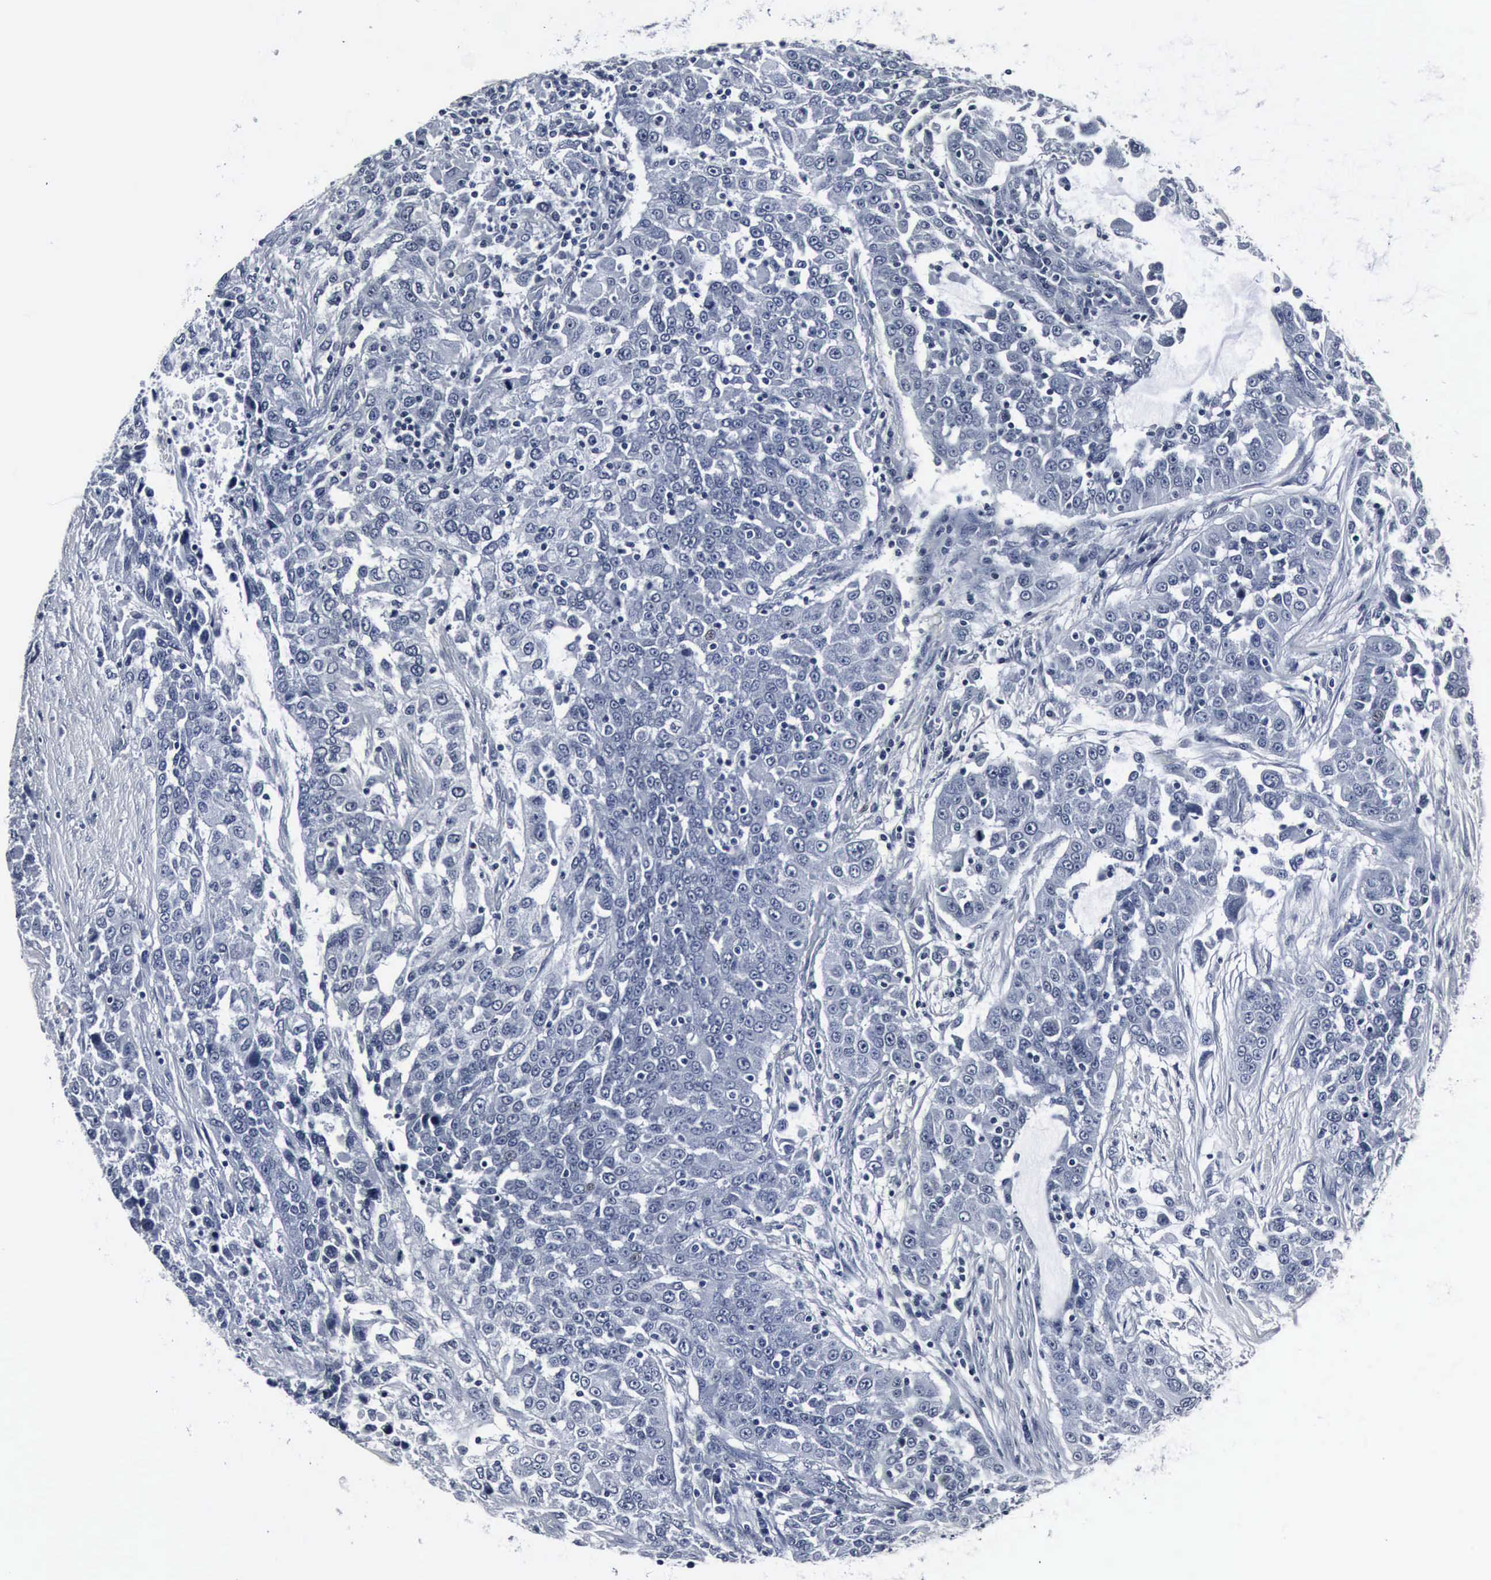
{"staining": {"intensity": "negative", "quantity": "none", "location": "none"}, "tissue": "urothelial cancer", "cell_type": "Tumor cells", "image_type": "cancer", "snomed": [{"axis": "morphology", "description": "Urothelial carcinoma, High grade"}, {"axis": "topography", "description": "Urinary bladder"}], "caption": "The histopathology image demonstrates no significant expression in tumor cells of urothelial cancer.", "gene": "SNAP25", "patient": {"sex": "female", "age": 80}}